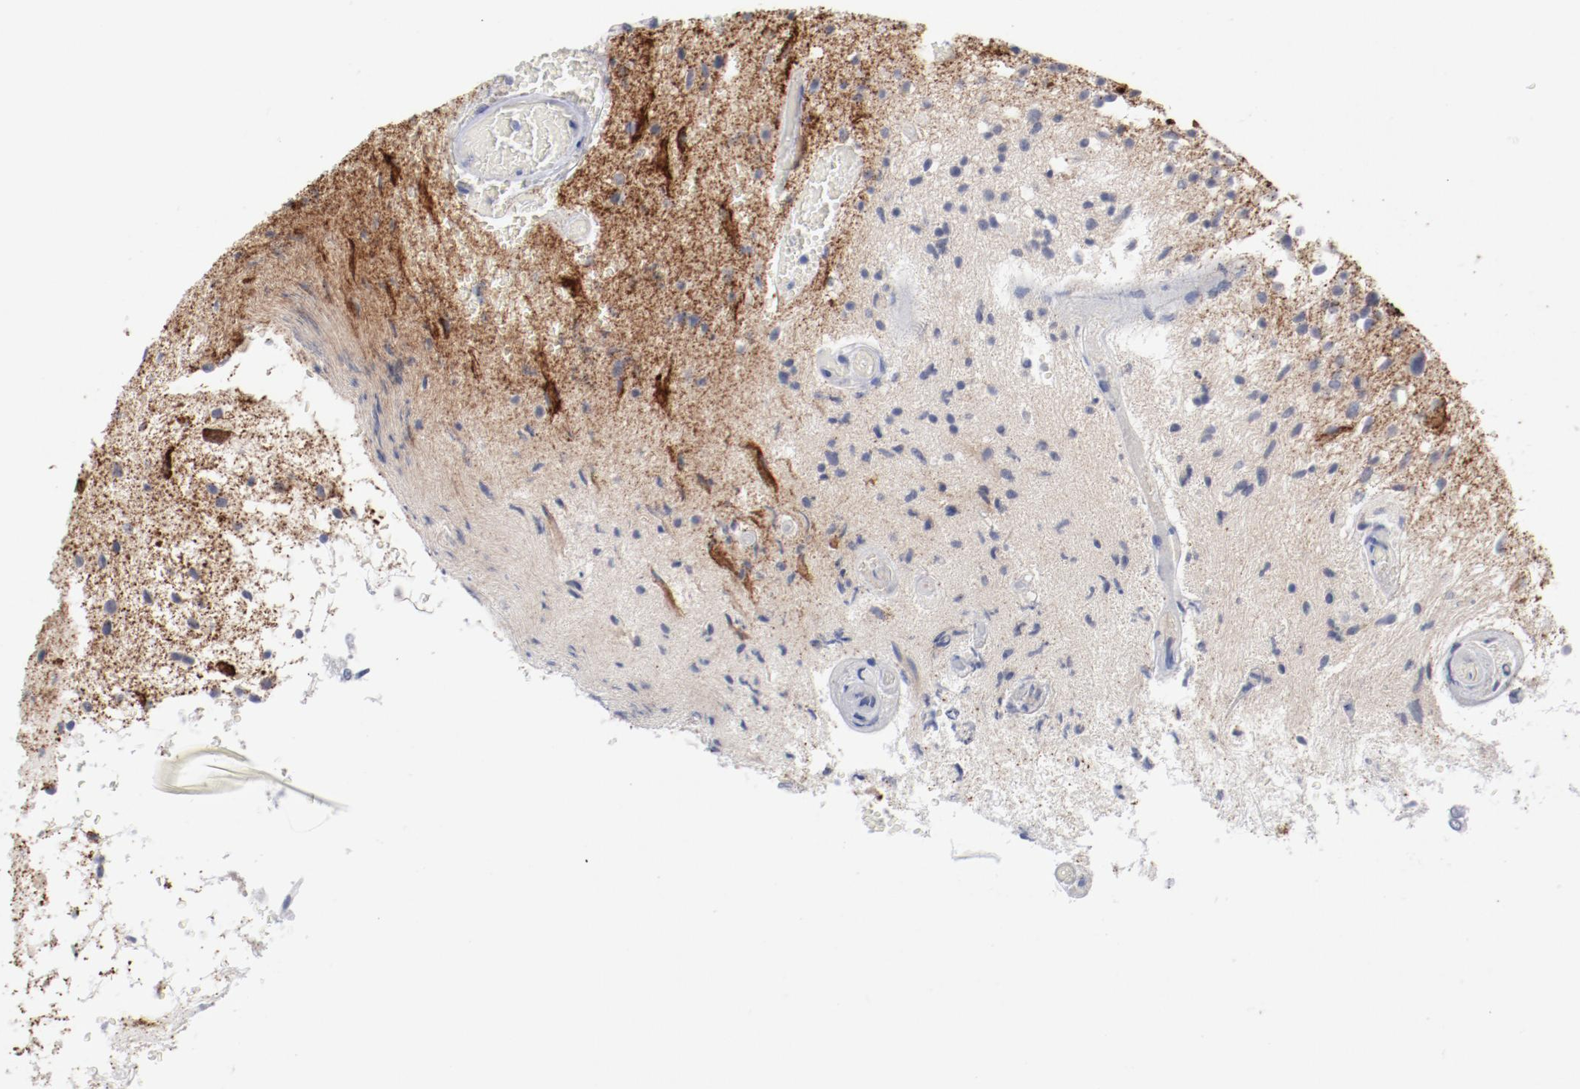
{"staining": {"intensity": "negative", "quantity": "none", "location": "none"}, "tissue": "glioma", "cell_type": "Tumor cells", "image_type": "cancer", "snomed": [{"axis": "morphology", "description": "Glioma, malignant, High grade"}, {"axis": "topography", "description": "Brain"}], "caption": "Immunohistochemistry (IHC) photomicrograph of malignant glioma (high-grade) stained for a protein (brown), which exhibits no staining in tumor cells.", "gene": "SH3BGR", "patient": {"sex": "male", "age": 33}}